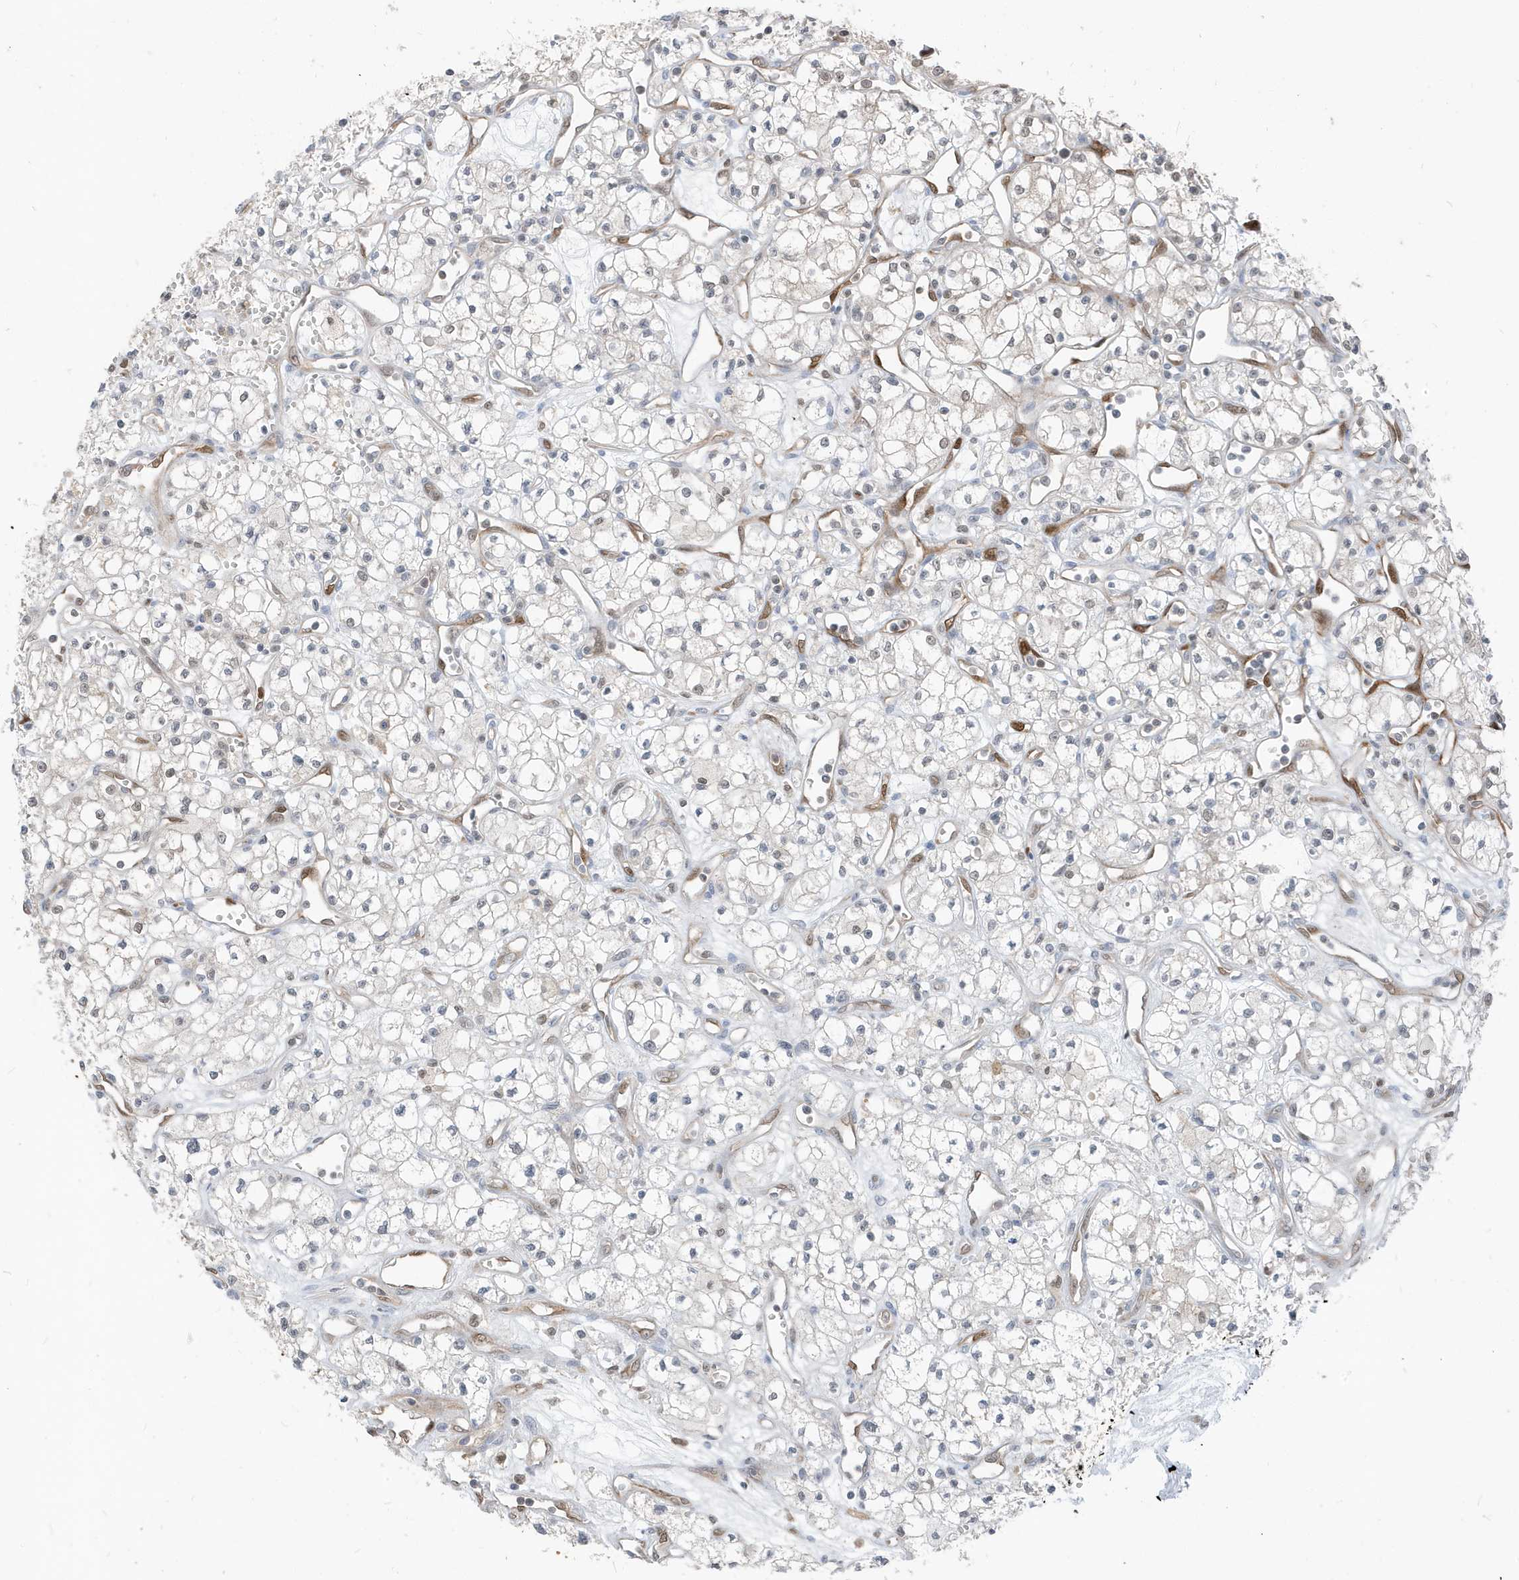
{"staining": {"intensity": "weak", "quantity": "<25%", "location": "nuclear"}, "tissue": "renal cancer", "cell_type": "Tumor cells", "image_type": "cancer", "snomed": [{"axis": "morphology", "description": "Adenocarcinoma, NOS"}, {"axis": "topography", "description": "Kidney"}], "caption": "There is no significant staining in tumor cells of renal cancer.", "gene": "NCOA7", "patient": {"sex": "male", "age": 59}}